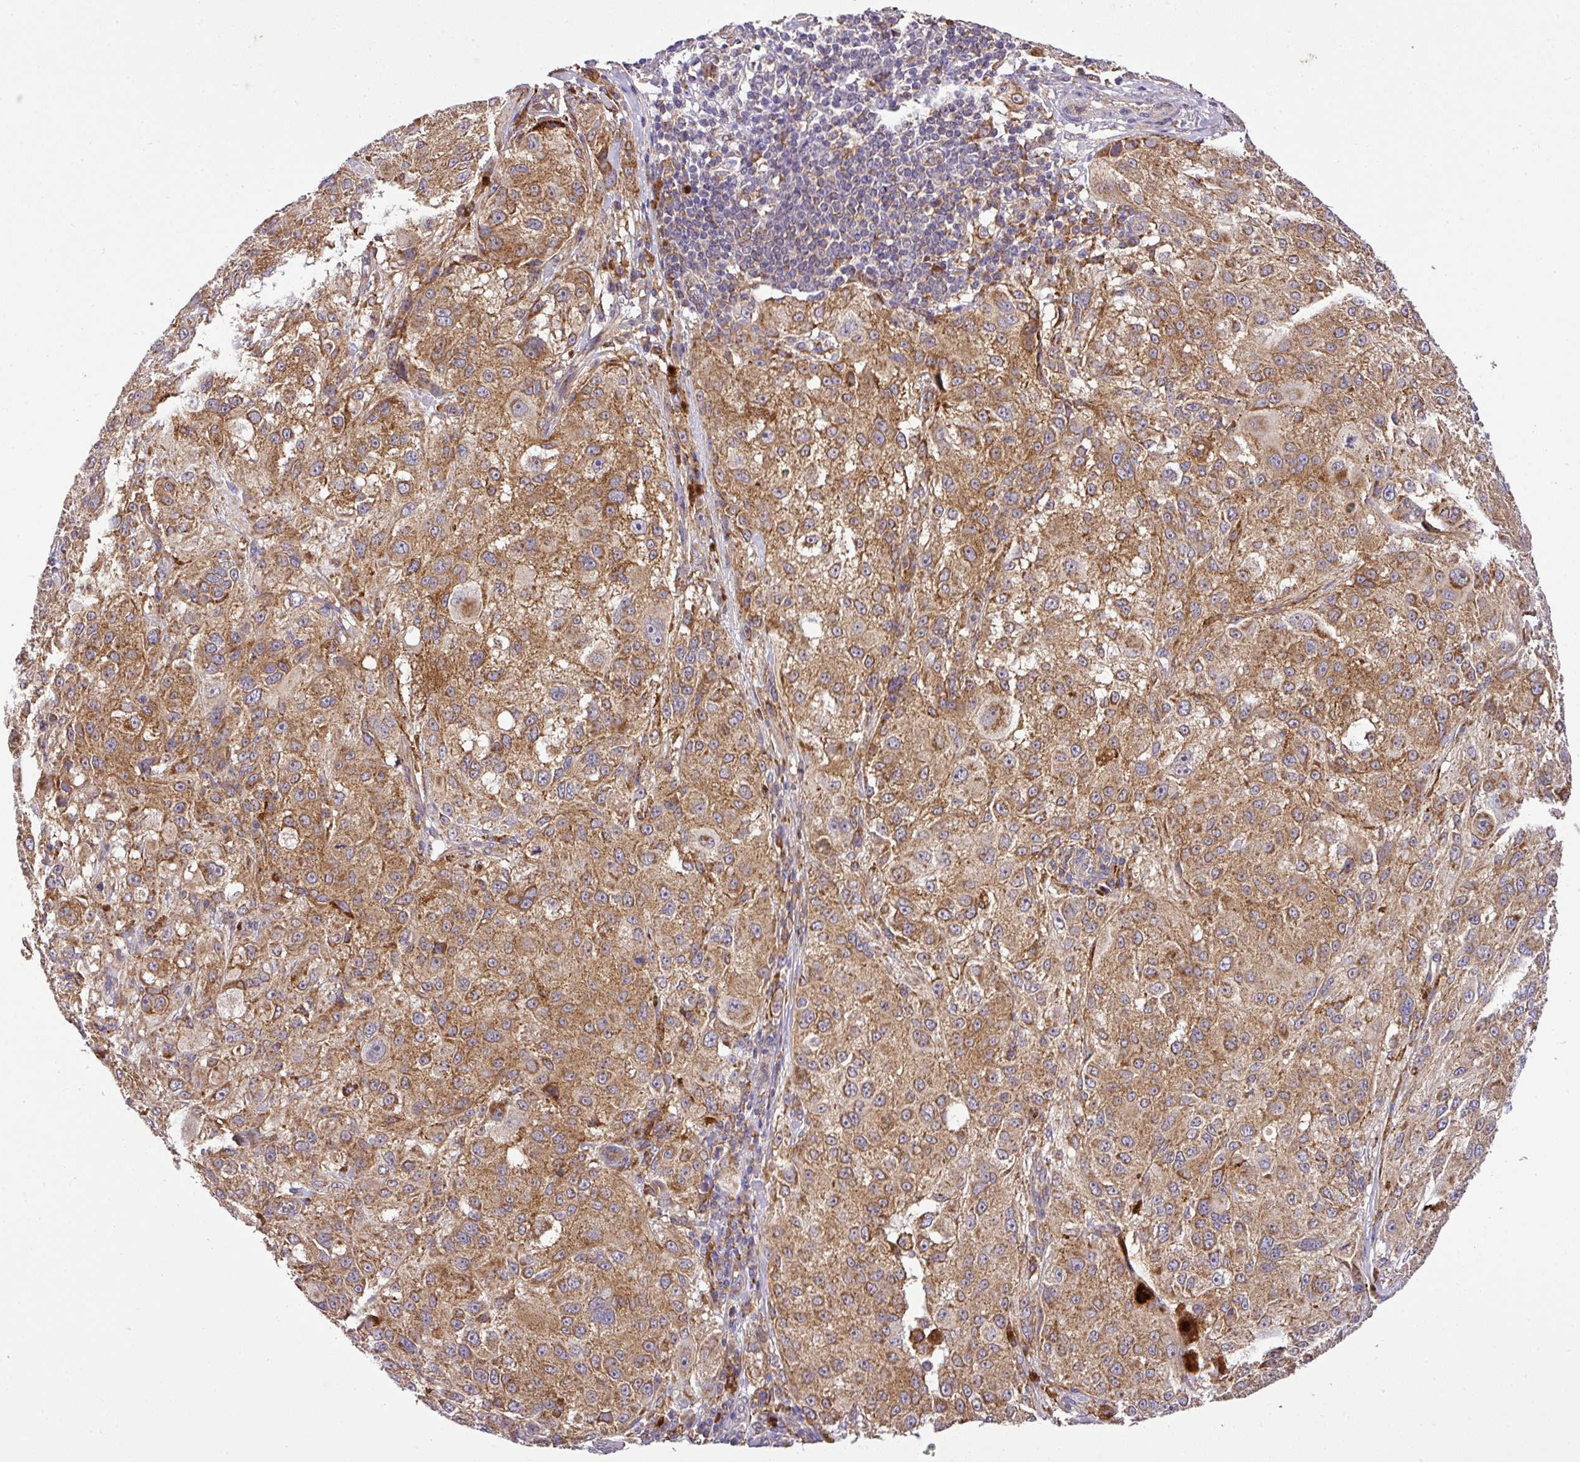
{"staining": {"intensity": "moderate", "quantity": ">75%", "location": "cytoplasmic/membranous"}, "tissue": "melanoma", "cell_type": "Tumor cells", "image_type": "cancer", "snomed": [{"axis": "morphology", "description": "Necrosis, NOS"}, {"axis": "morphology", "description": "Malignant melanoma, NOS"}, {"axis": "topography", "description": "Skin"}], "caption": "Protein expression analysis of melanoma exhibits moderate cytoplasmic/membranous positivity in approximately >75% of tumor cells.", "gene": "ZNF513", "patient": {"sex": "female", "age": 87}}